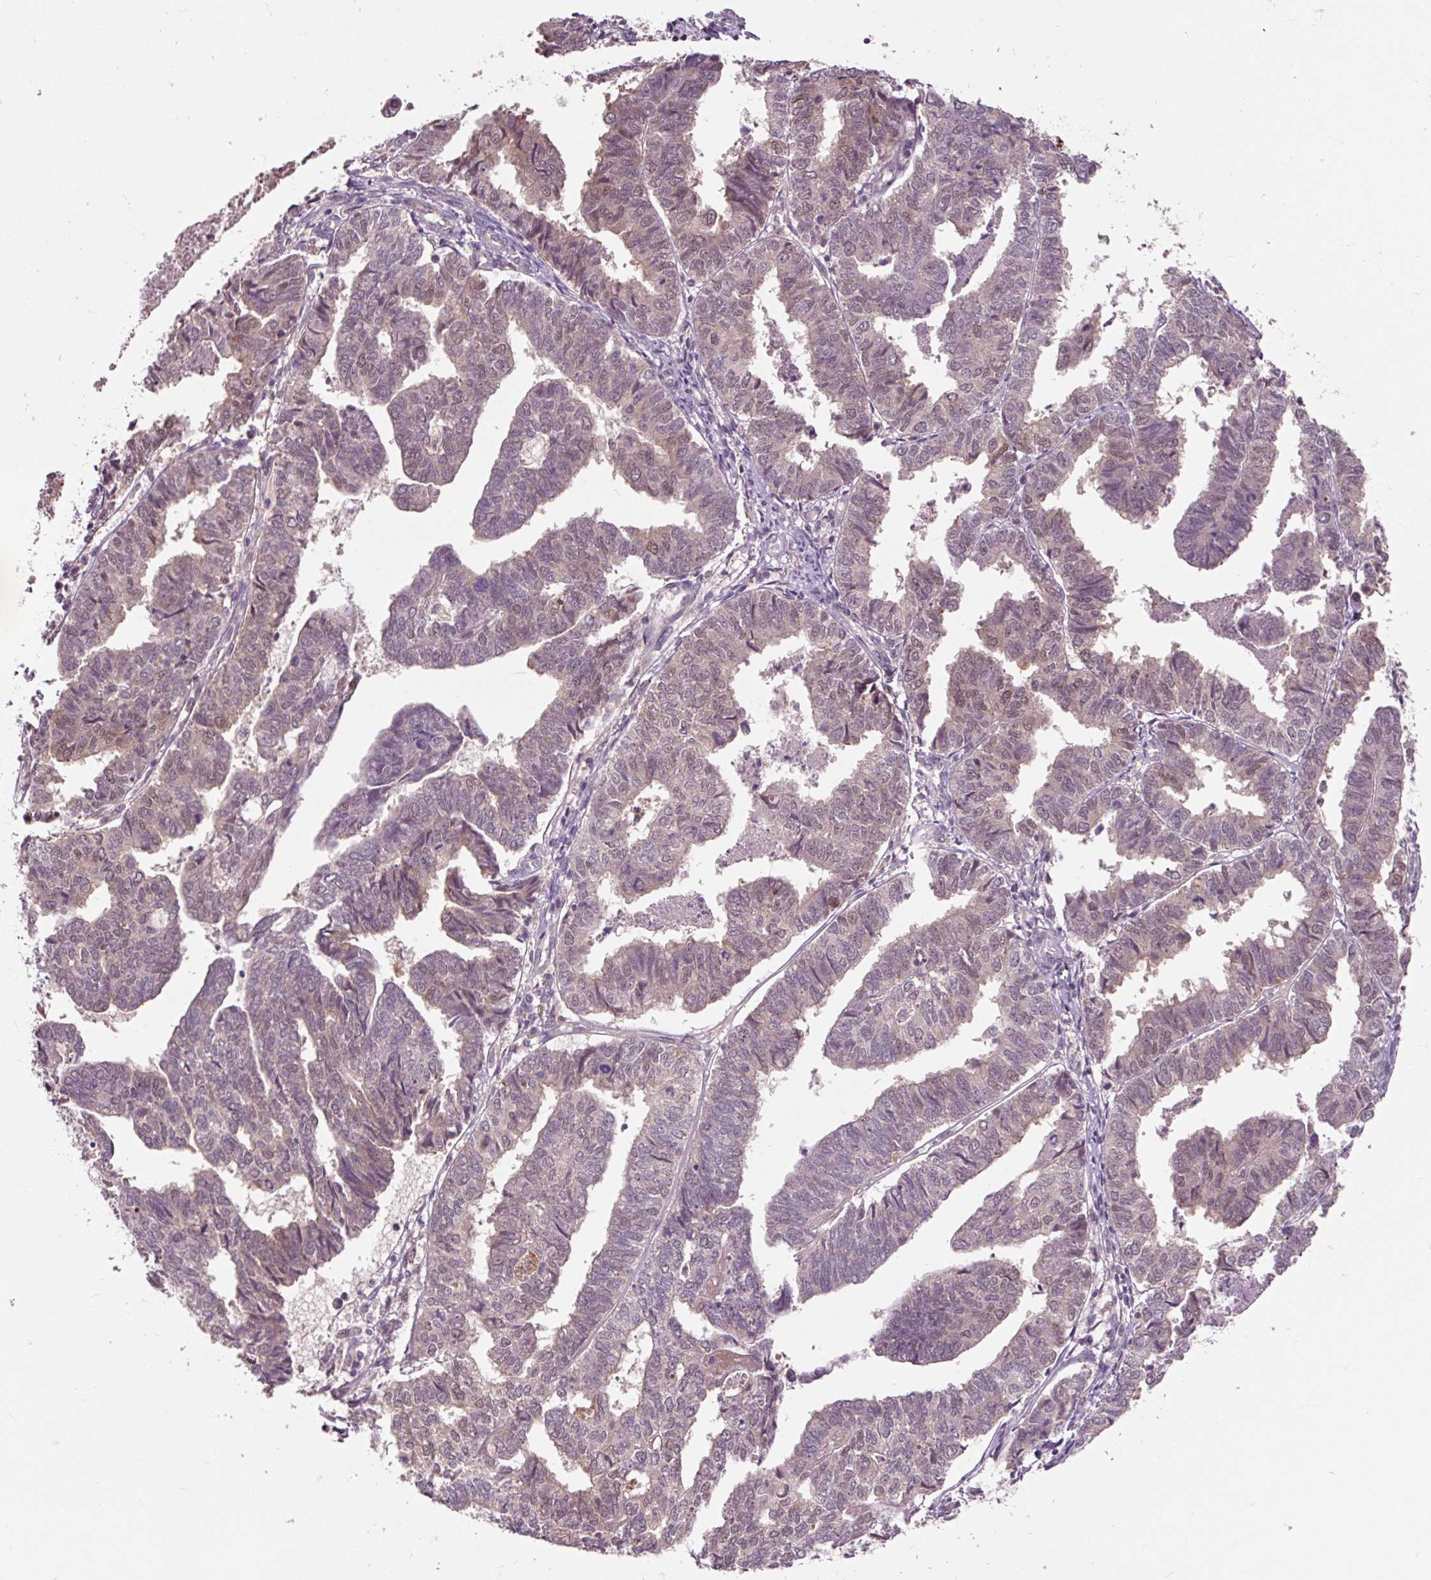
{"staining": {"intensity": "weak", "quantity": "25%-75%", "location": "cytoplasmic/membranous,nuclear"}, "tissue": "endometrial cancer", "cell_type": "Tumor cells", "image_type": "cancer", "snomed": [{"axis": "morphology", "description": "Adenocarcinoma, NOS"}, {"axis": "topography", "description": "Endometrium"}], "caption": "A micrograph of human endometrial cancer stained for a protein demonstrates weak cytoplasmic/membranous and nuclear brown staining in tumor cells.", "gene": "MMS19", "patient": {"sex": "female", "age": 73}}